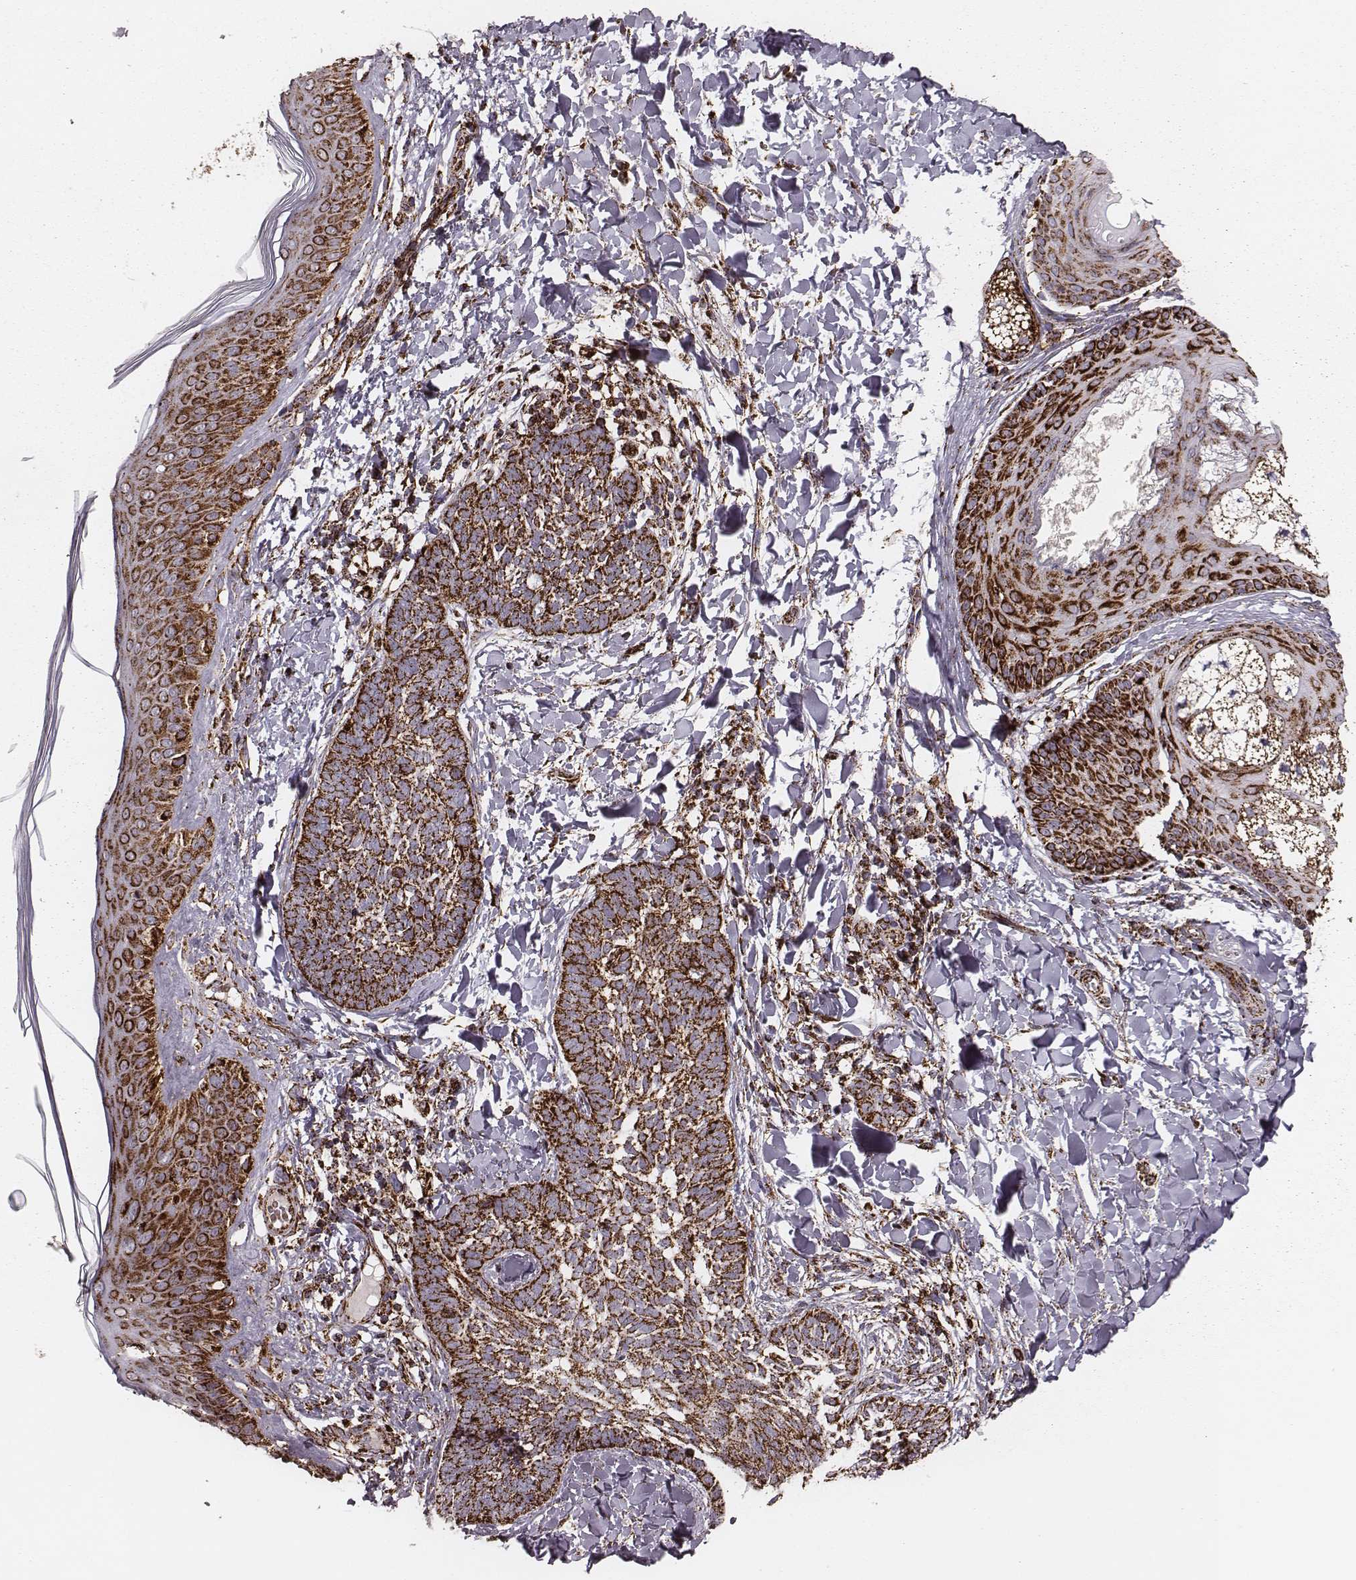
{"staining": {"intensity": "strong", "quantity": ">75%", "location": "cytoplasmic/membranous"}, "tissue": "skin cancer", "cell_type": "Tumor cells", "image_type": "cancer", "snomed": [{"axis": "morphology", "description": "Normal tissue, NOS"}, {"axis": "morphology", "description": "Basal cell carcinoma"}, {"axis": "topography", "description": "Skin"}], "caption": "Tumor cells exhibit strong cytoplasmic/membranous positivity in approximately >75% of cells in skin basal cell carcinoma. The staining was performed using DAB to visualize the protein expression in brown, while the nuclei were stained in blue with hematoxylin (Magnification: 20x).", "gene": "TUFM", "patient": {"sex": "male", "age": 46}}